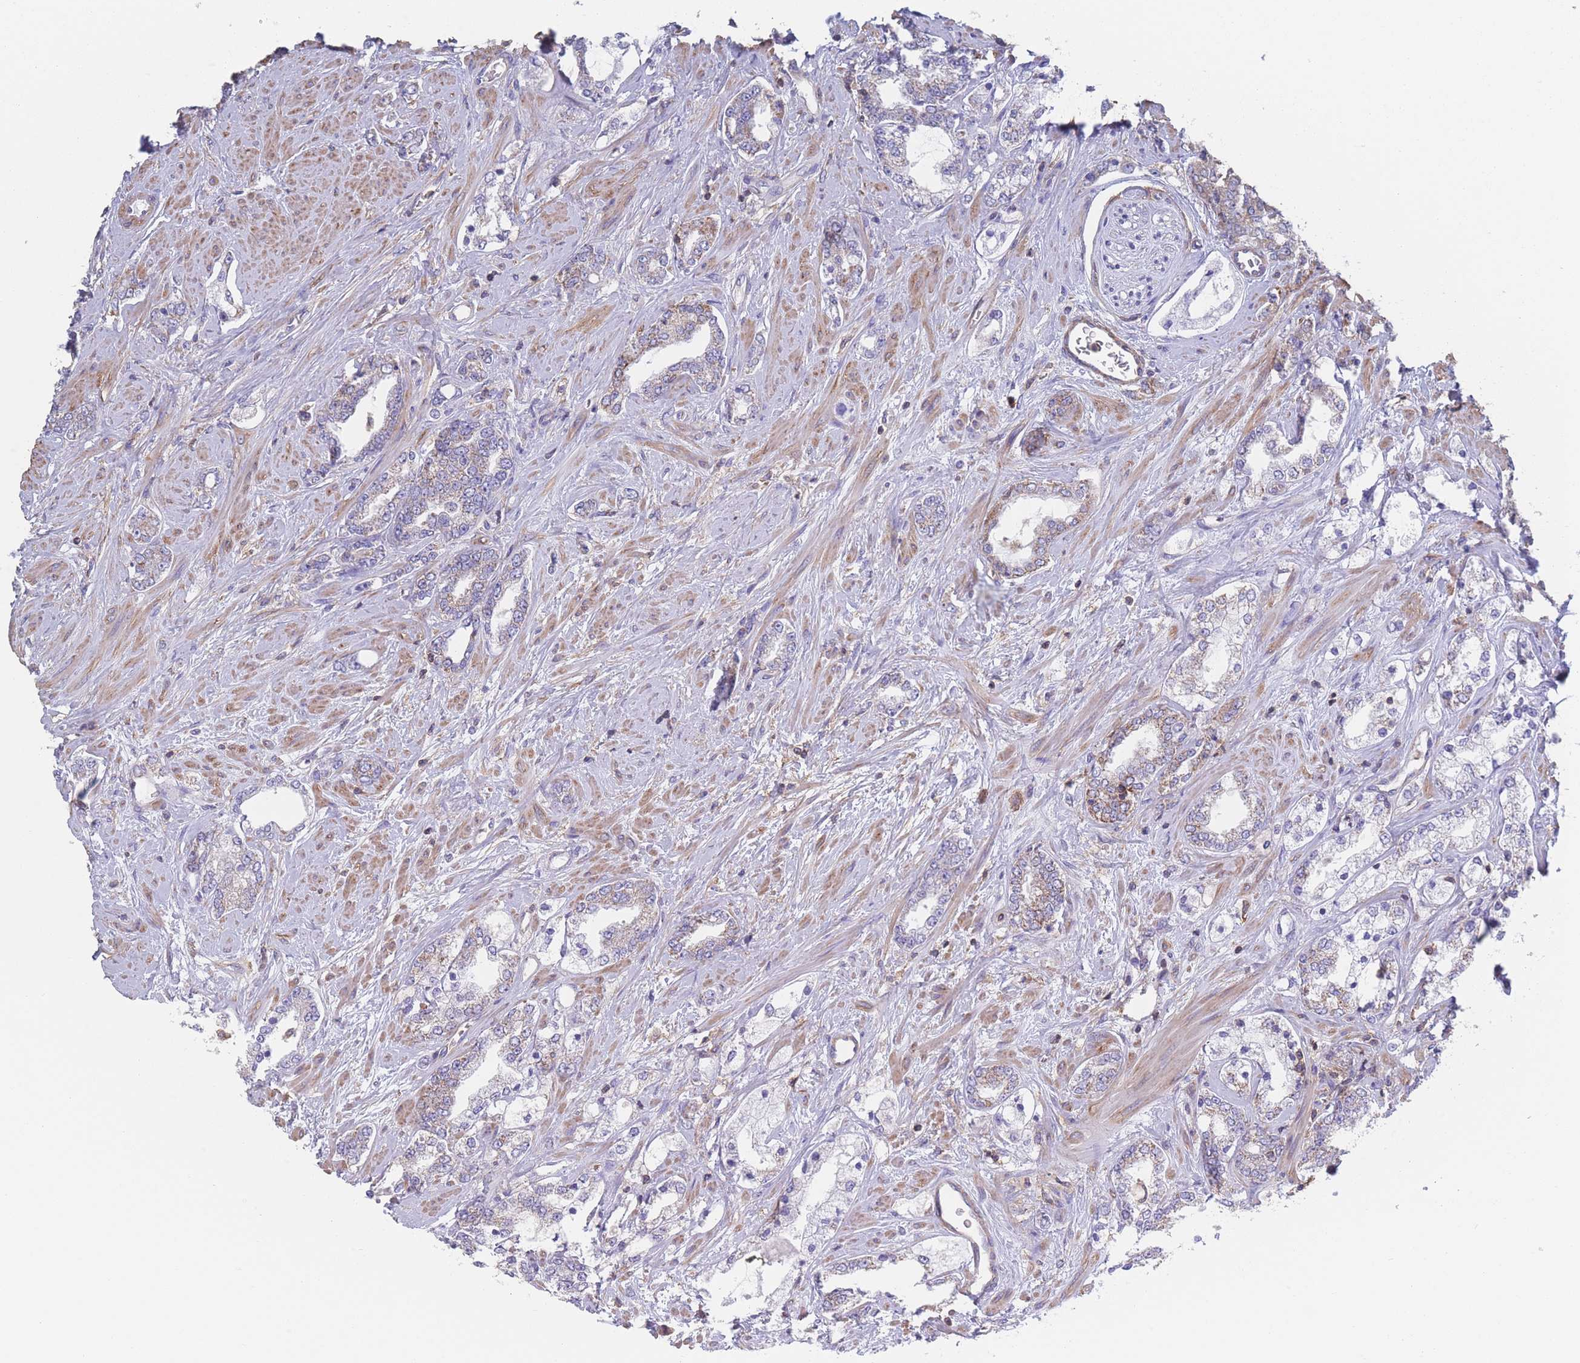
{"staining": {"intensity": "weak", "quantity": "<25%", "location": "cytoplasmic/membranous"}, "tissue": "prostate cancer", "cell_type": "Tumor cells", "image_type": "cancer", "snomed": [{"axis": "morphology", "description": "Adenocarcinoma, High grade"}, {"axis": "topography", "description": "Prostate"}], "caption": "An immunohistochemistry micrograph of prostate cancer (adenocarcinoma (high-grade)) is shown. There is no staining in tumor cells of prostate cancer (adenocarcinoma (high-grade)).", "gene": "ADH1A", "patient": {"sex": "male", "age": 64}}